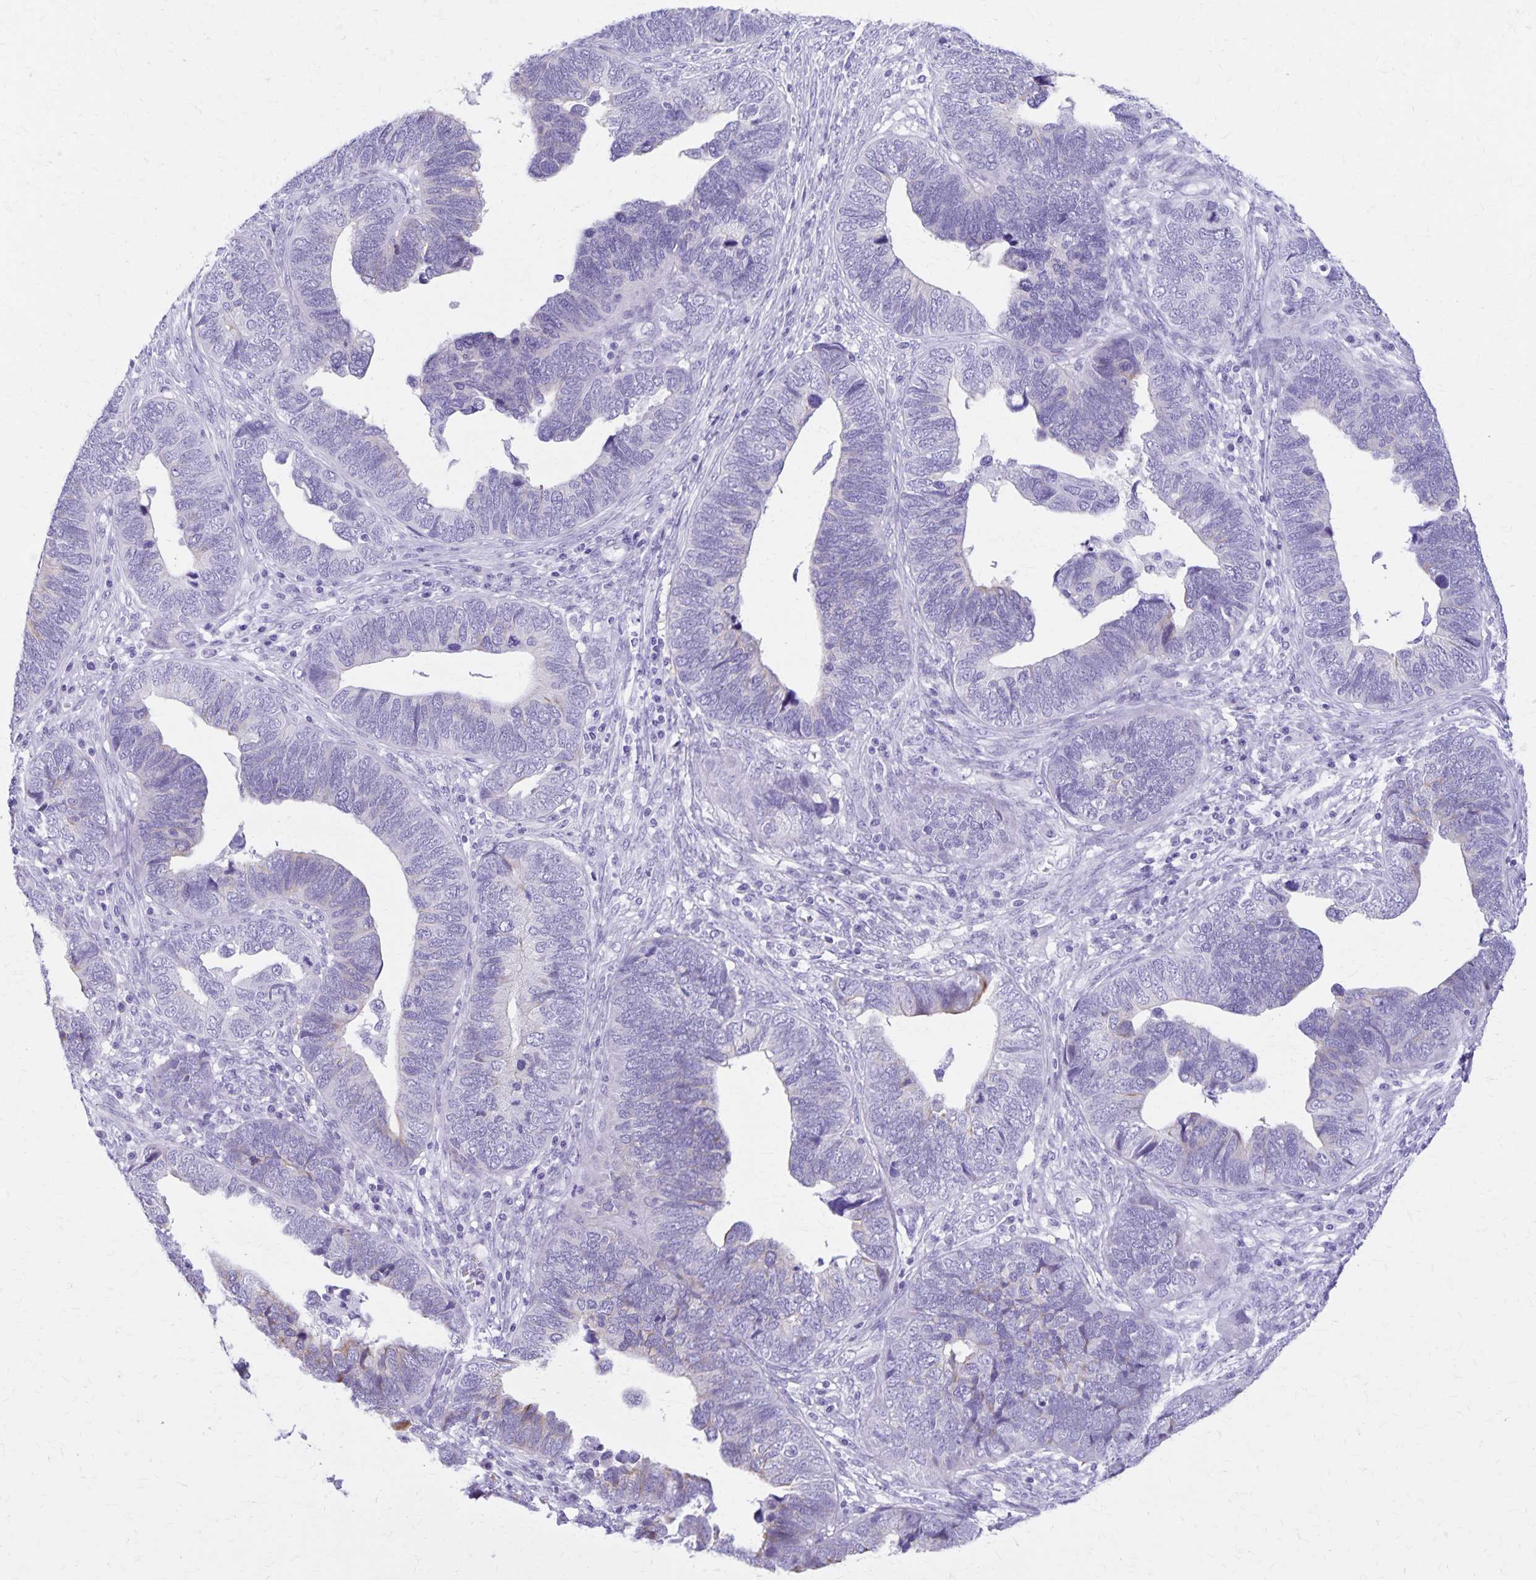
{"staining": {"intensity": "negative", "quantity": "none", "location": "none"}, "tissue": "endometrial cancer", "cell_type": "Tumor cells", "image_type": "cancer", "snomed": [{"axis": "morphology", "description": "Adenocarcinoma, NOS"}, {"axis": "topography", "description": "Endometrium"}], "caption": "A histopathology image of human endometrial cancer is negative for staining in tumor cells.", "gene": "DEFA5", "patient": {"sex": "female", "age": 79}}